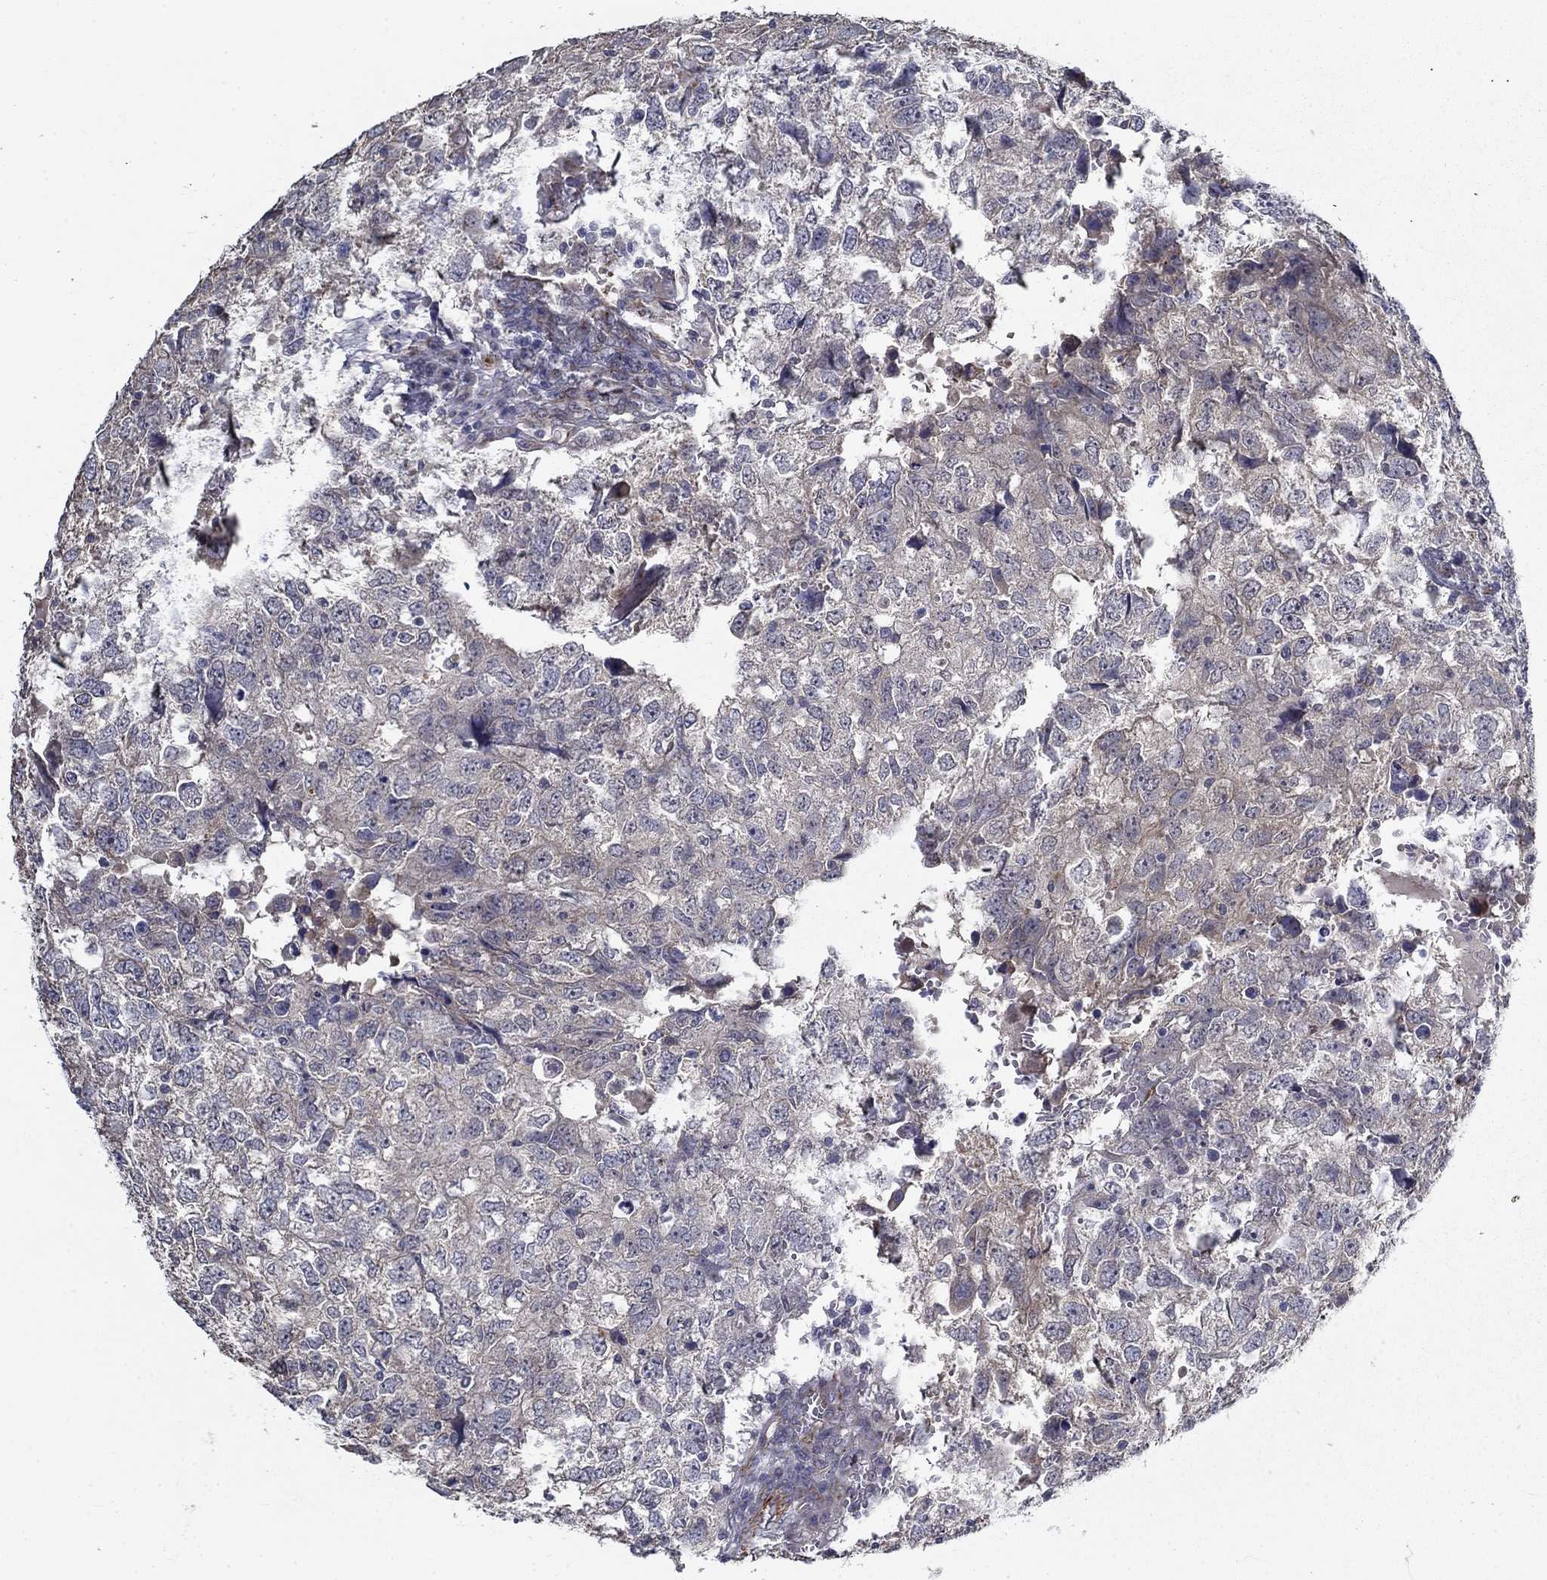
{"staining": {"intensity": "weak", "quantity": "<25%", "location": "cytoplasmic/membranous"}, "tissue": "breast cancer", "cell_type": "Tumor cells", "image_type": "cancer", "snomed": [{"axis": "morphology", "description": "Duct carcinoma"}, {"axis": "topography", "description": "Breast"}], "caption": "This is a photomicrograph of immunohistochemistry (IHC) staining of breast intraductal carcinoma, which shows no staining in tumor cells.", "gene": "LACTB2", "patient": {"sex": "female", "age": 30}}